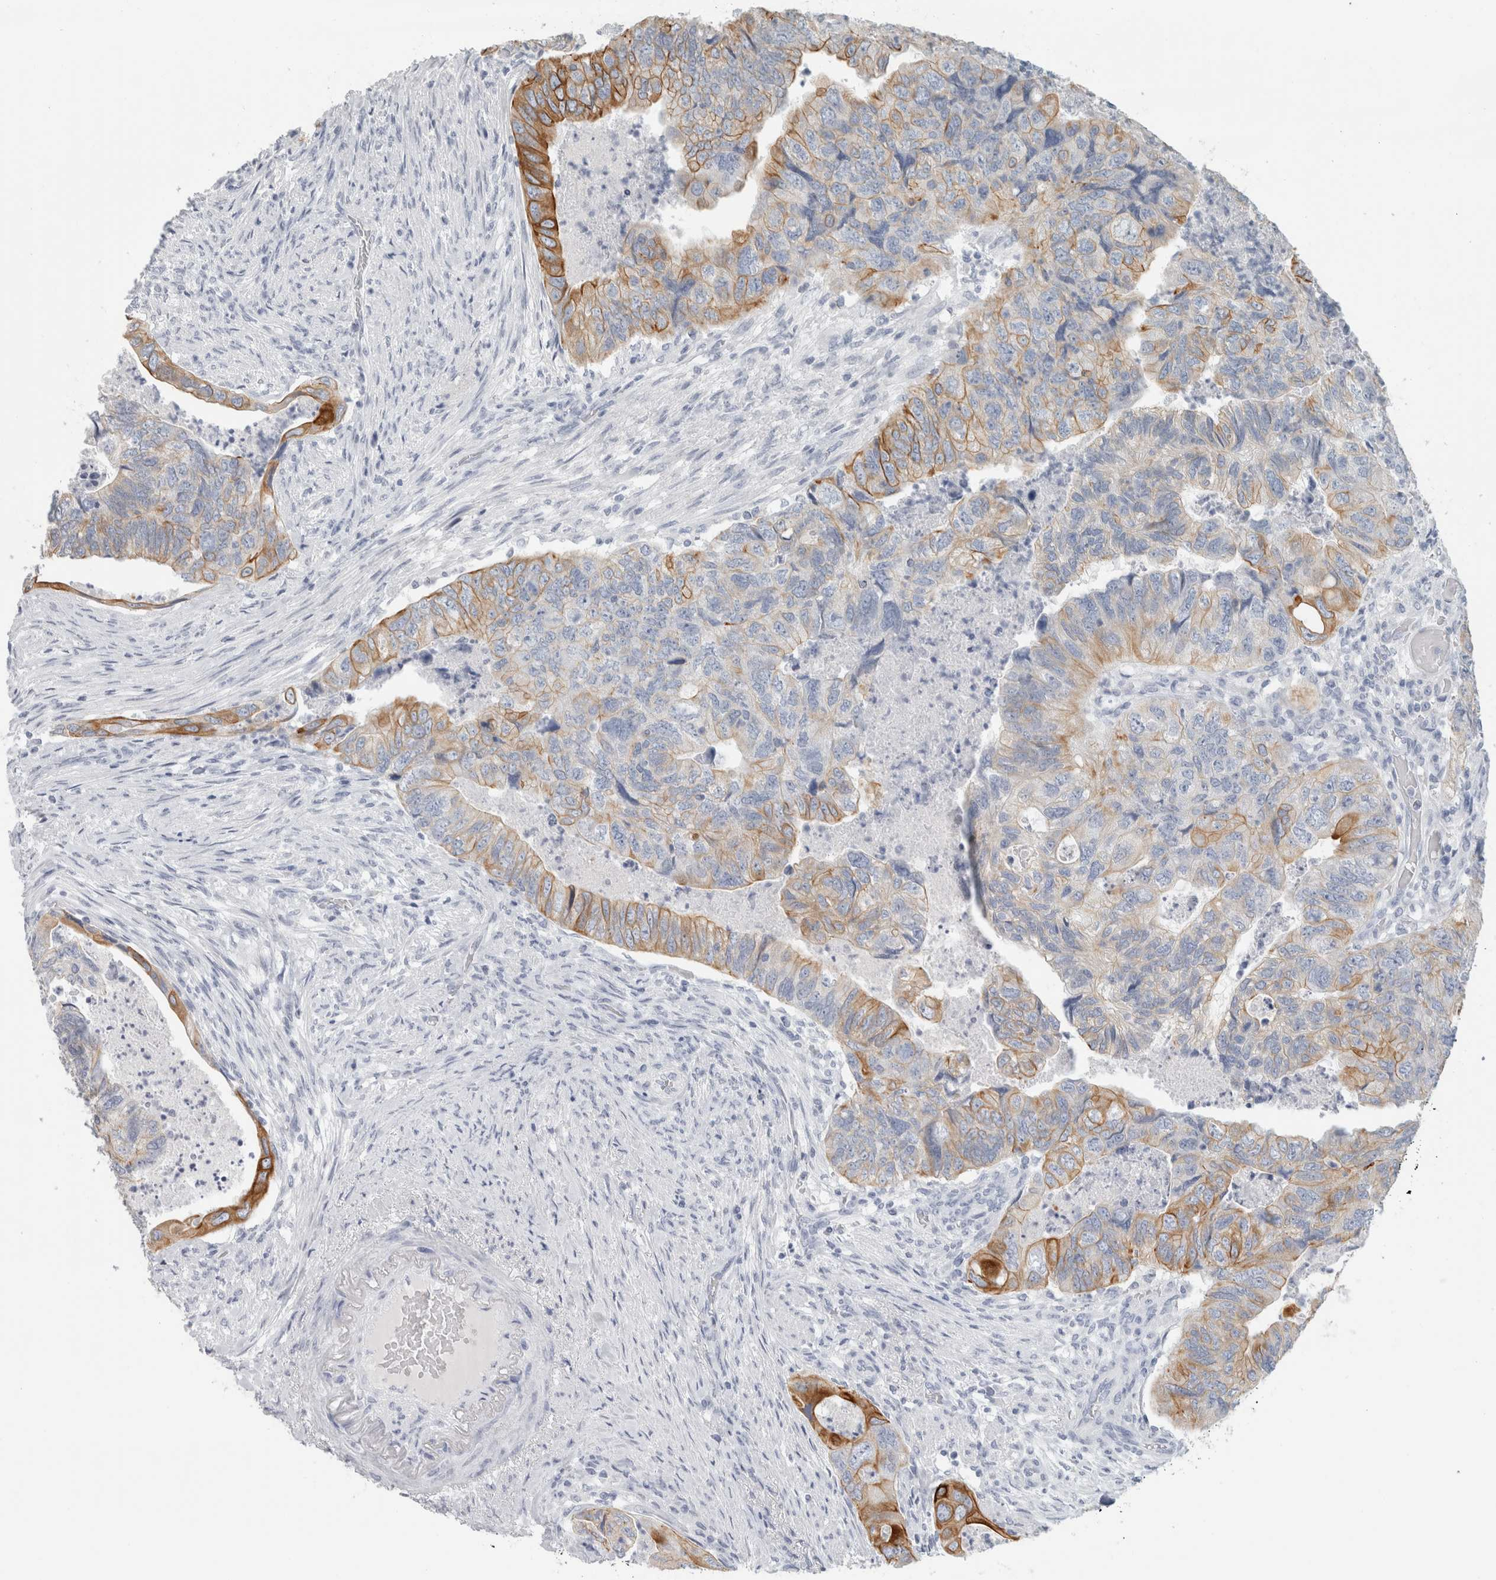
{"staining": {"intensity": "strong", "quantity": "25%-75%", "location": "cytoplasmic/membranous"}, "tissue": "colorectal cancer", "cell_type": "Tumor cells", "image_type": "cancer", "snomed": [{"axis": "morphology", "description": "Adenocarcinoma, NOS"}, {"axis": "topography", "description": "Rectum"}], "caption": "Immunohistochemistry micrograph of adenocarcinoma (colorectal) stained for a protein (brown), which displays high levels of strong cytoplasmic/membranous positivity in approximately 25%-75% of tumor cells.", "gene": "SLC28A3", "patient": {"sex": "male", "age": 63}}